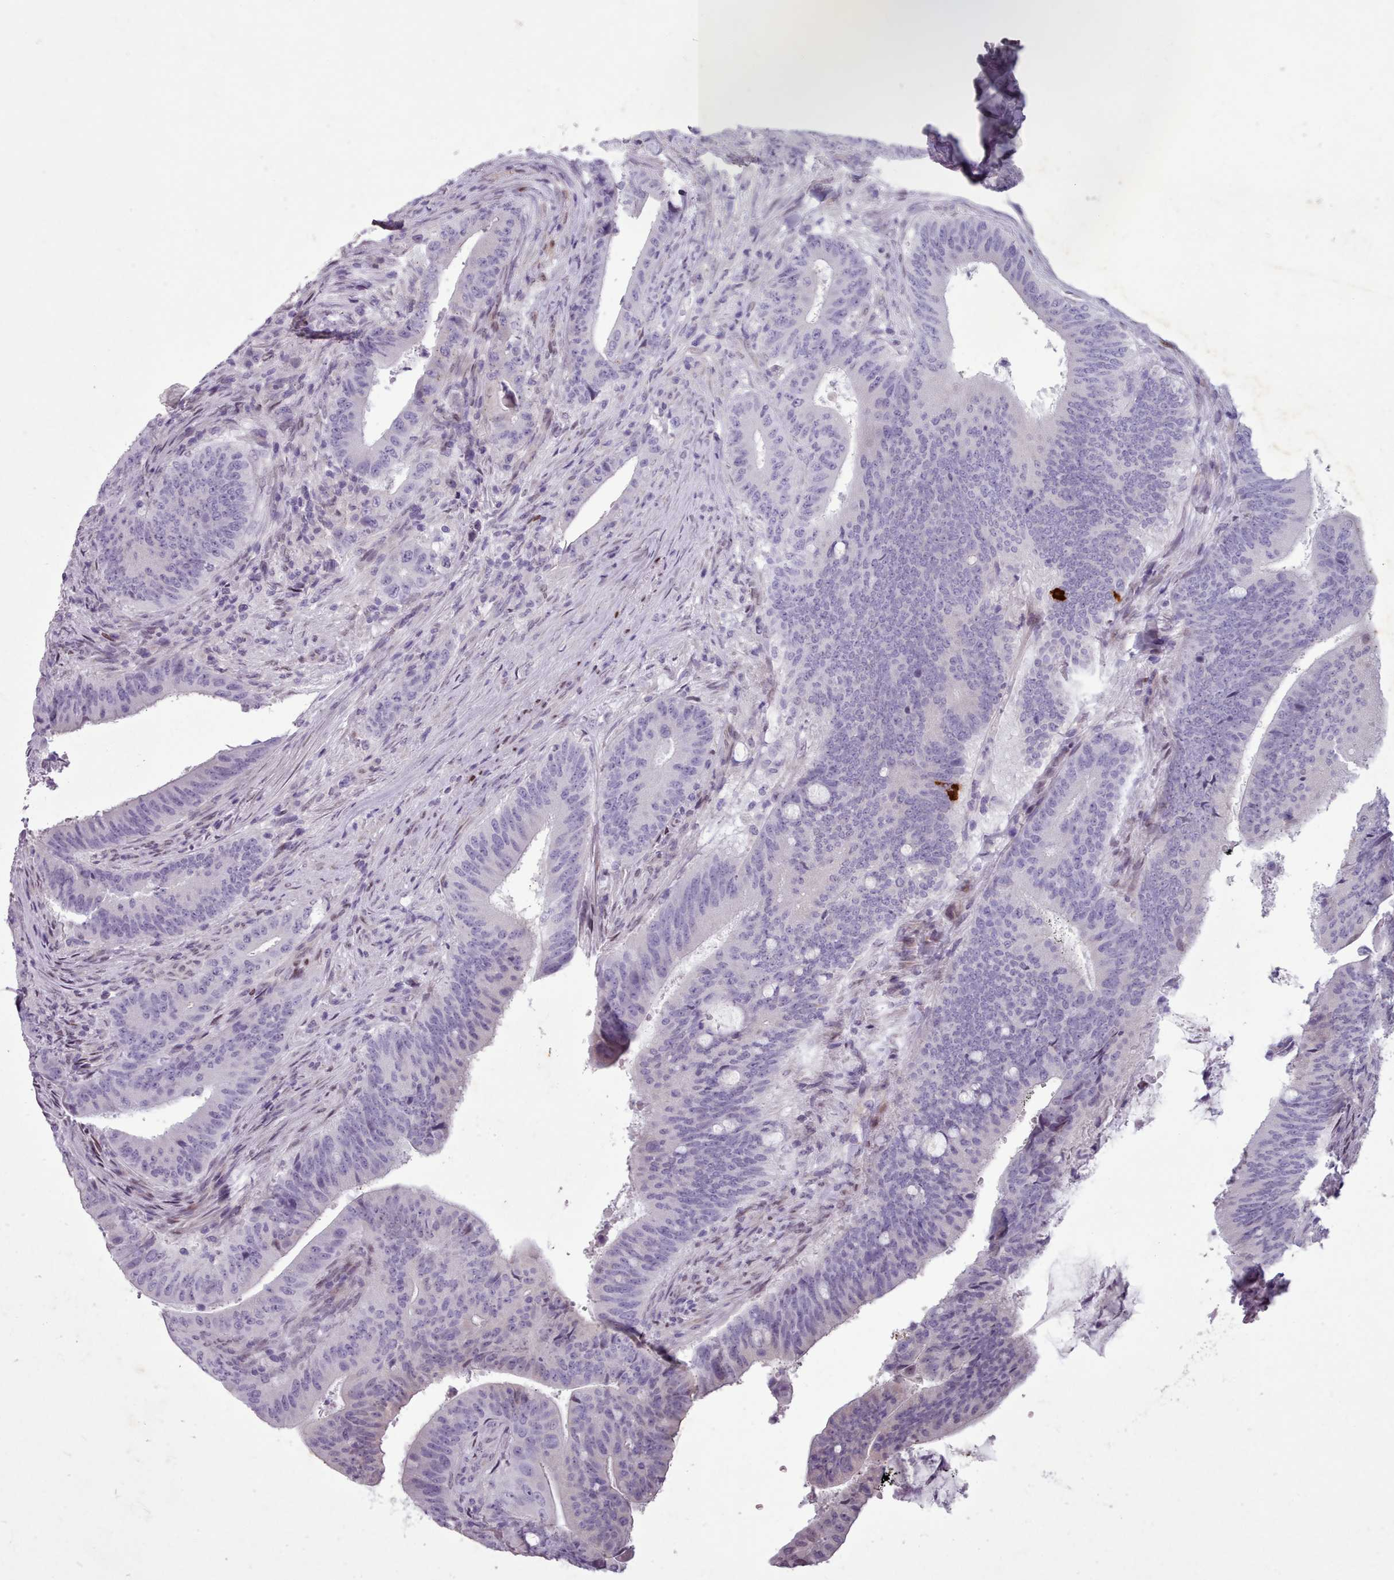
{"staining": {"intensity": "negative", "quantity": "none", "location": "none"}, "tissue": "colorectal cancer", "cell_type": "Tumor cells", "image_type": "cancer", "snomed": [{"axis": "morphology", "description": "Adenocarcinoma, NOS"}, {"axis": "topography", "description": "Colon"}], "caption": "The micrograph displays no staining of tumor cells in colorectal cancer.", "gene": "KCNT2", "patient": {"sex": "female", "age": 43}}